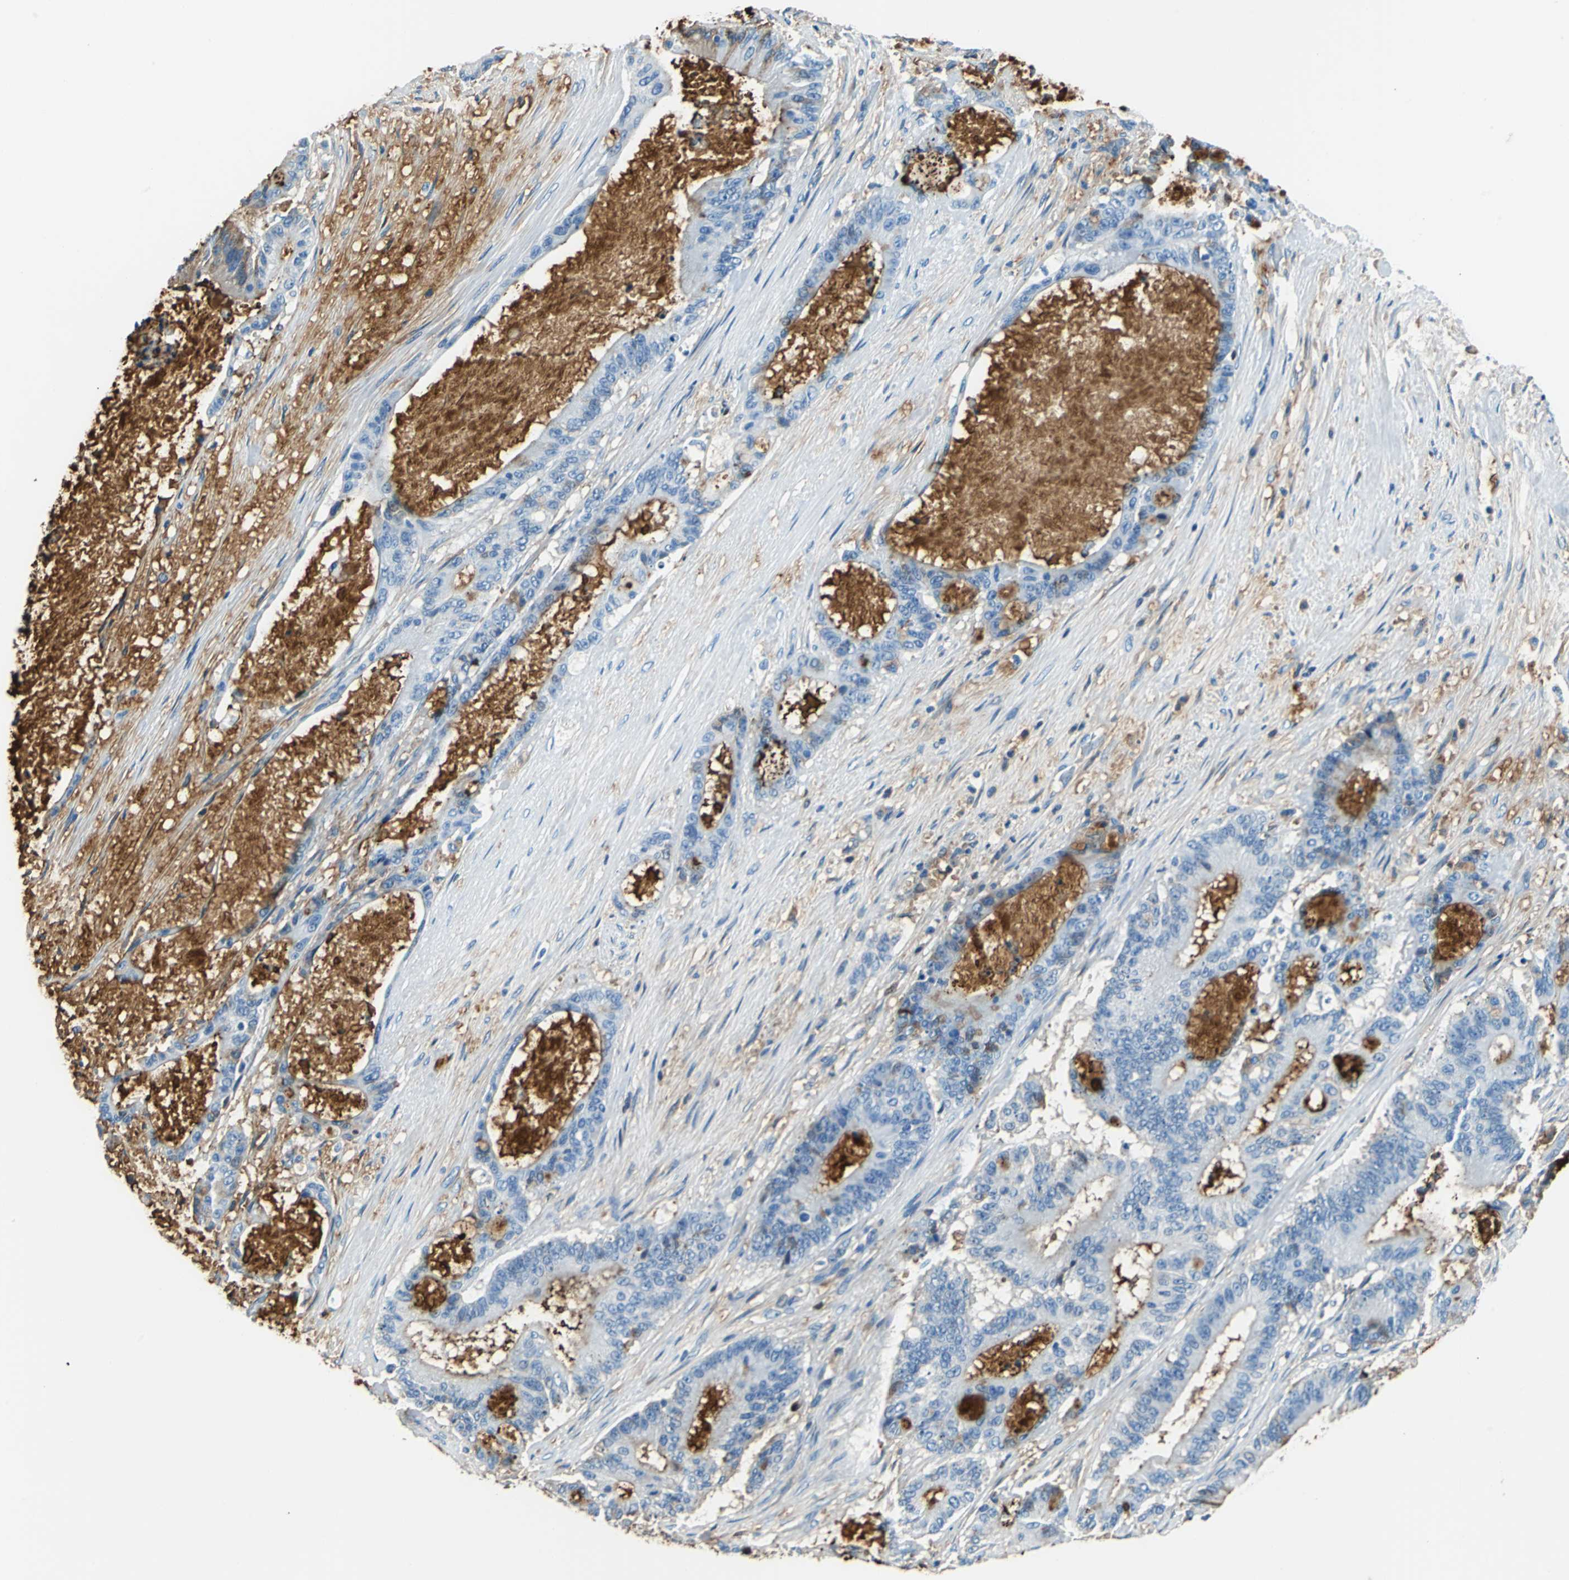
{"staining": {"intensity": "moderate", "quantity": "25%-75%", "location": "cytoplasmic/membranous"}, "tissue": "liver cancer", "cell_type": "Tumor cells", "image_type": "cancer", "snomed": [{"axis": "morphology", "description": "Cholangiocarcinoma"}, {"axis": "topography", "description": "Liver"}], "caption": "Protein expression analysis of human liver cholangiocarcinoma reveals moderate cytoplasmic/membranous expression in about 25%-75% of tumor cells.", "gene": "ALB", "patient": {"sex": "female", "age": 73}}